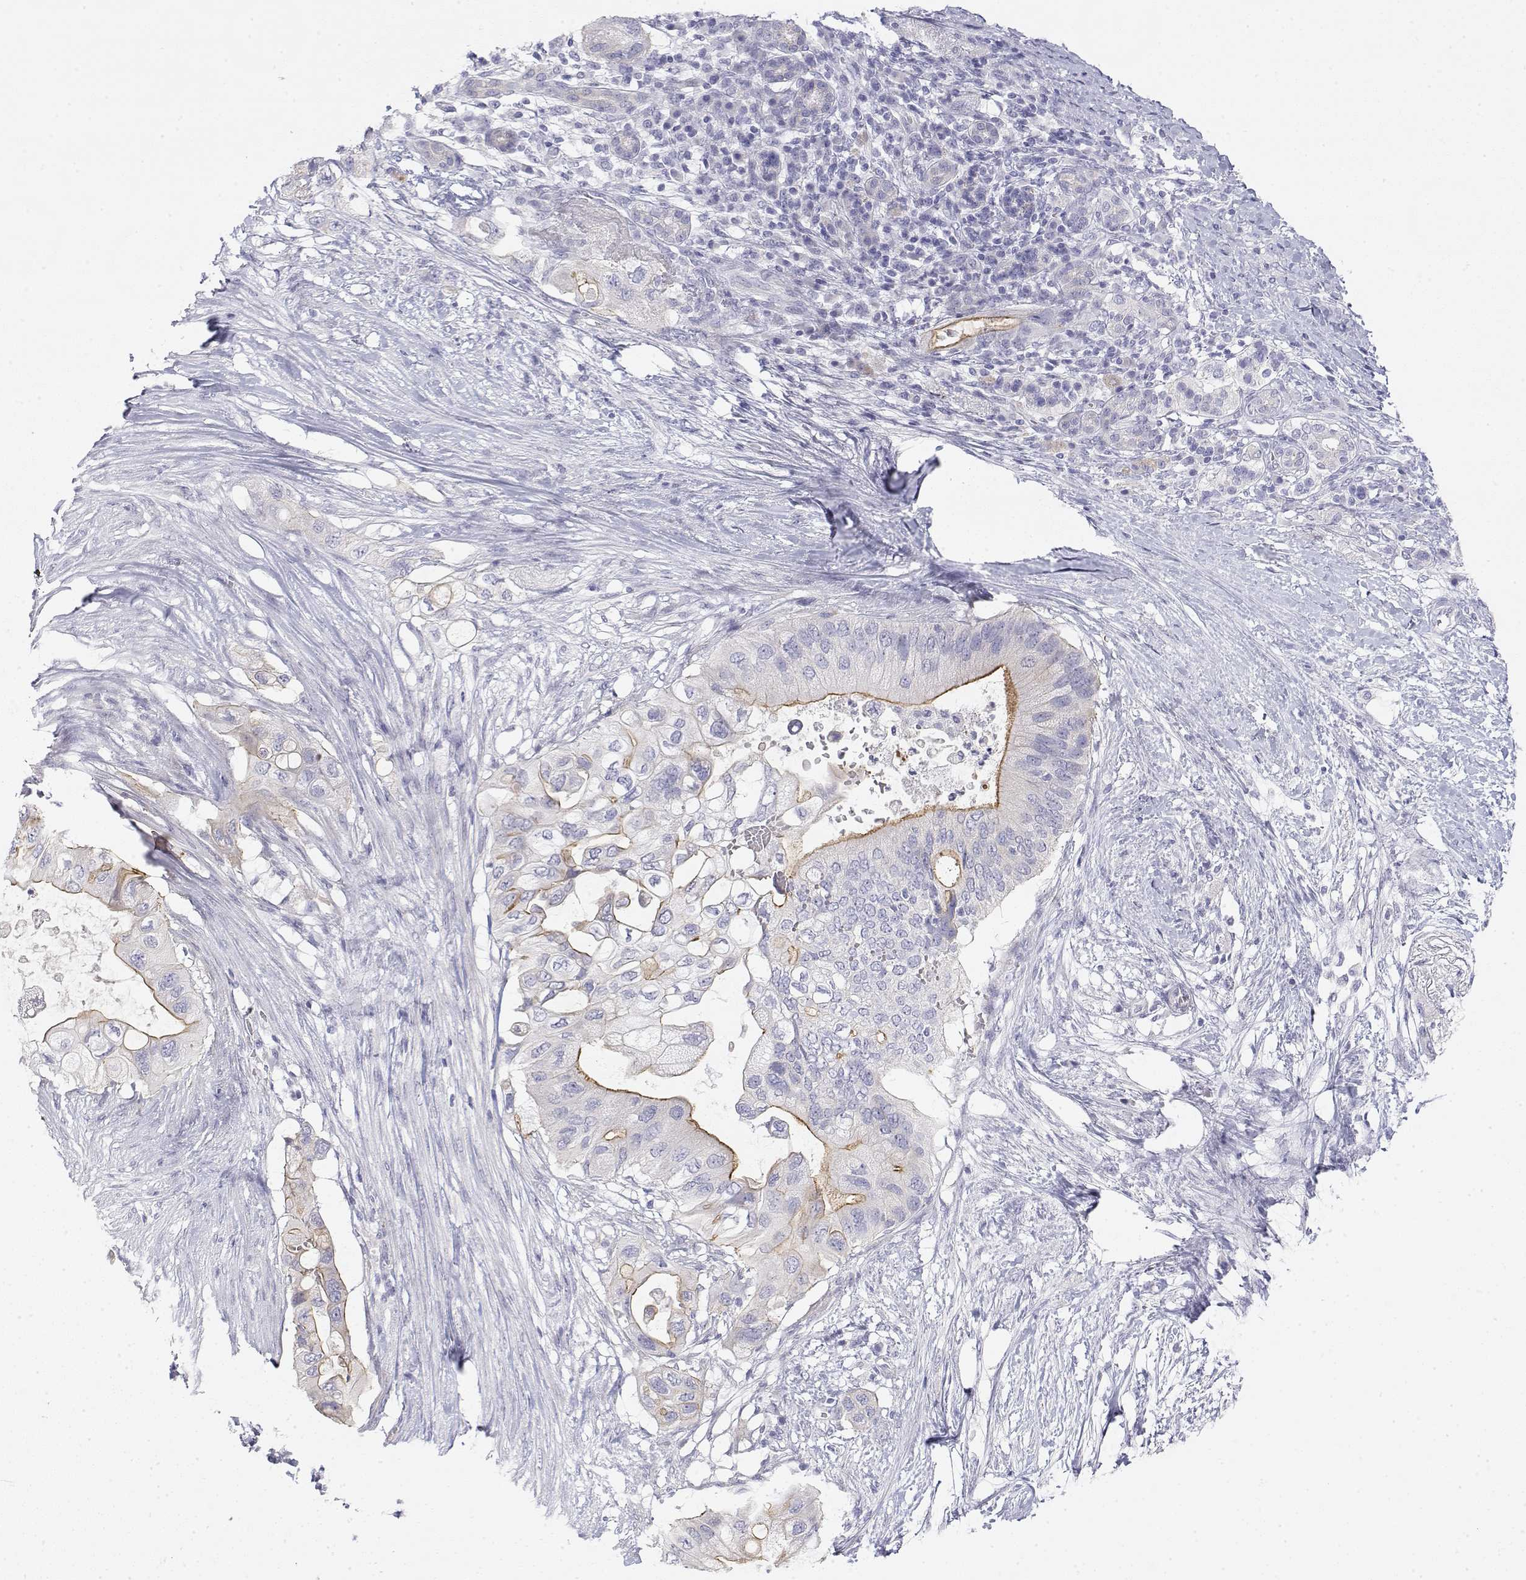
{"staining": {"intensity": "moderate", "quantity": "<25%", "location": "cytoplasmic/membranous"}, "tissue": "pancreatic cancer", "cell_type": "Tumor cells", "image_type": "cancer", "snomed": [{"axis": "morphology", "description": "Adenocarcinoma, NOS"}, {"axis": "topography", "description": "Pancreas"}], "caption": "Moderate cytoplasmic/membranous staining for a protein is identified in about <25% of tumor cells of pancreatic adenocarcinoma using IHC.", "gene": "MISP", "patient": {"sex": "female", "age": 72}}